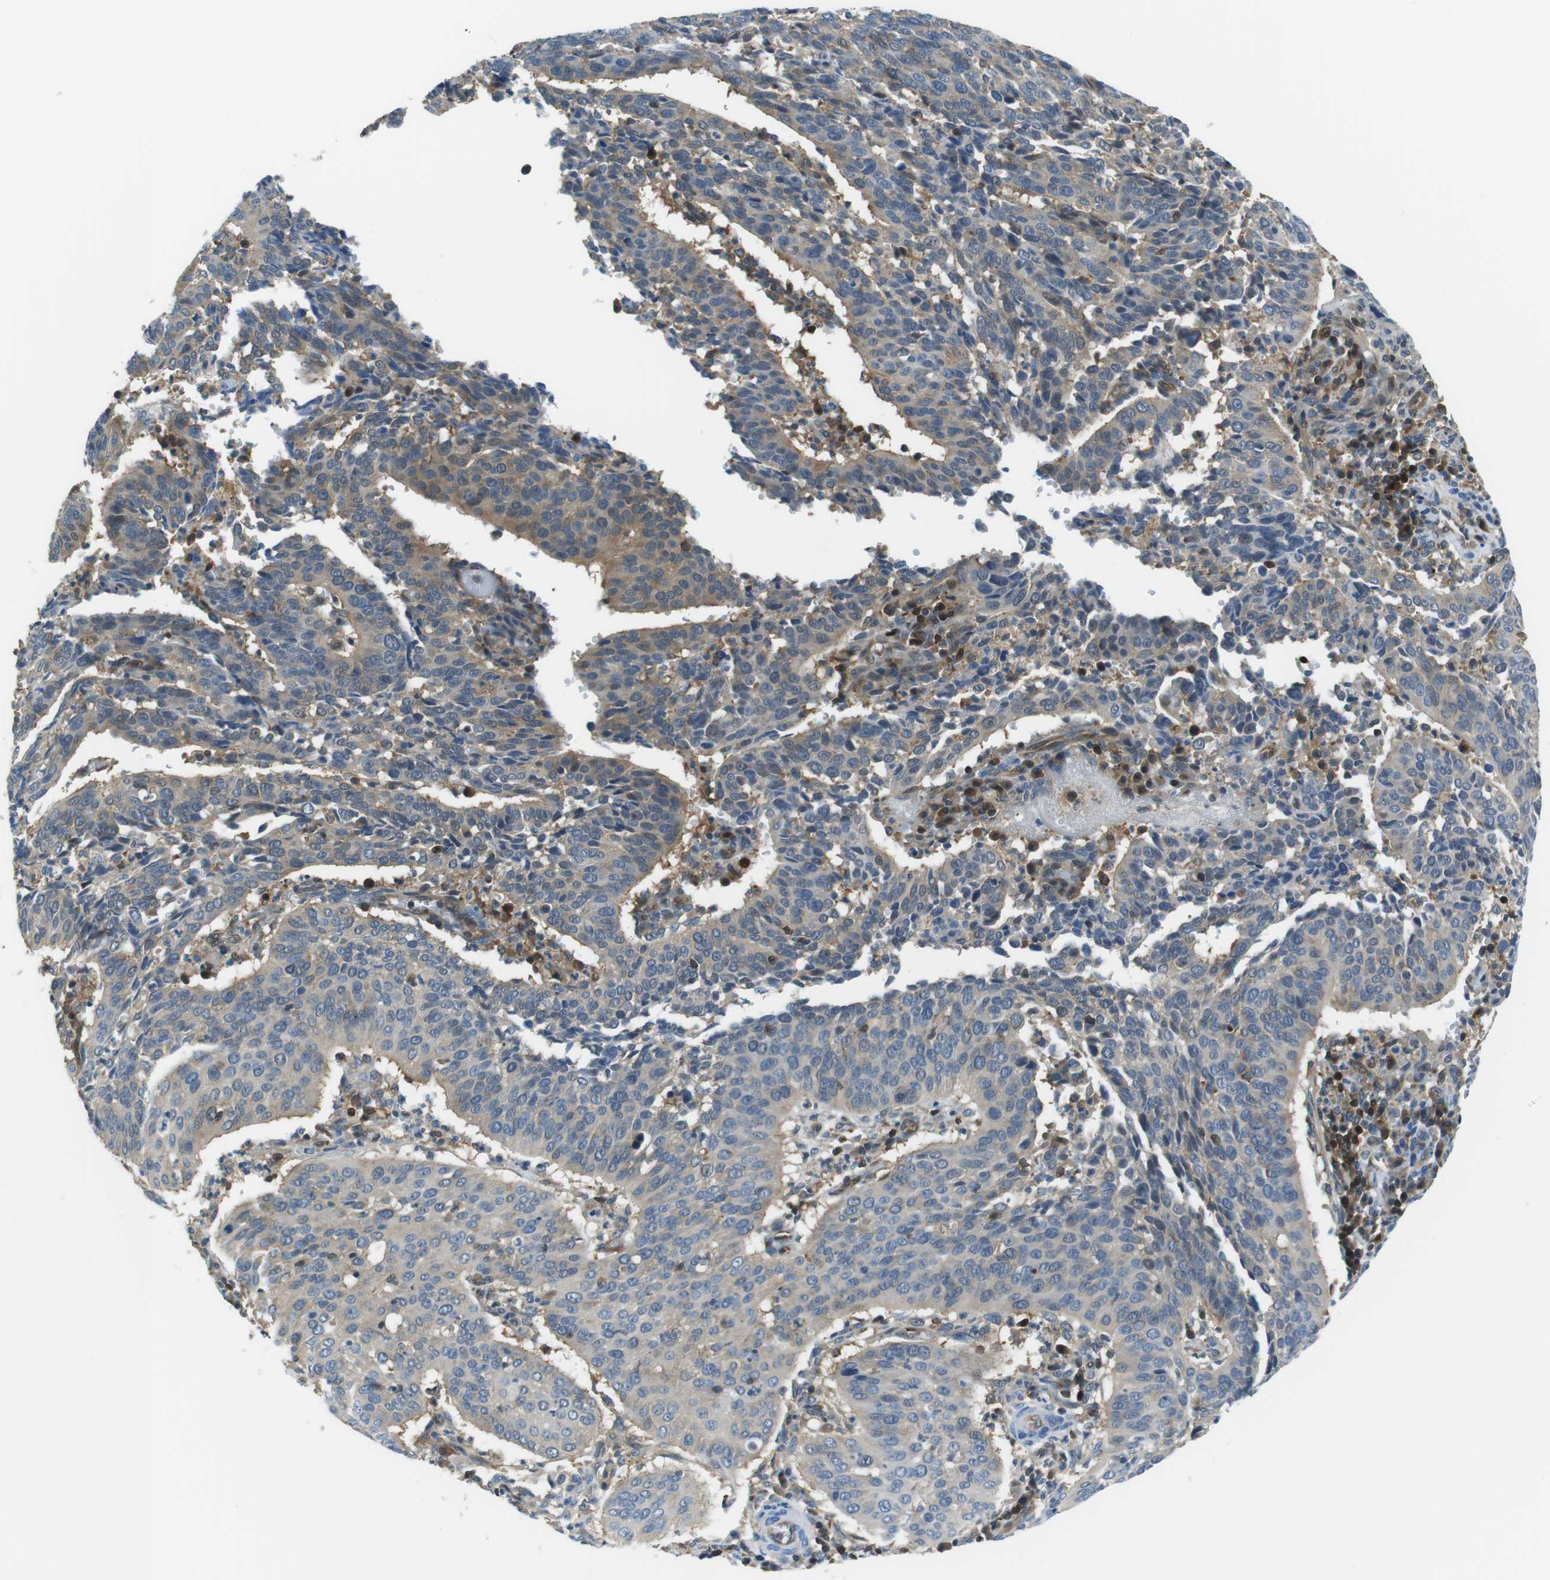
{"staining": {"intensity": "weak", "quantity": "25%-75%", "location": "cytoplasmic/membranous"}, "tissue": "cervical cancer", "cell_type": "Tumor cells", "image_type": "cancer", "snomed": [{"axis": "morphology", "description": "Normal tissue, NOS"}, {"axis": "morphology", "description": "Squamous cell carcinoma, NOS"}, {"axis": "topography", "description": "Cervix"}], "caption": "Immunohistochemistry (IHC) of human cervical squamous cell carcinoma reveals low levels of weak cytoplasmic/membranous expression in about 25%-75% of tumor cells. (brown staining indicates protein expression, while blue staining denotes nuclei).", "gene": "TES", "patient": {"sex": "female", "age": 39}}